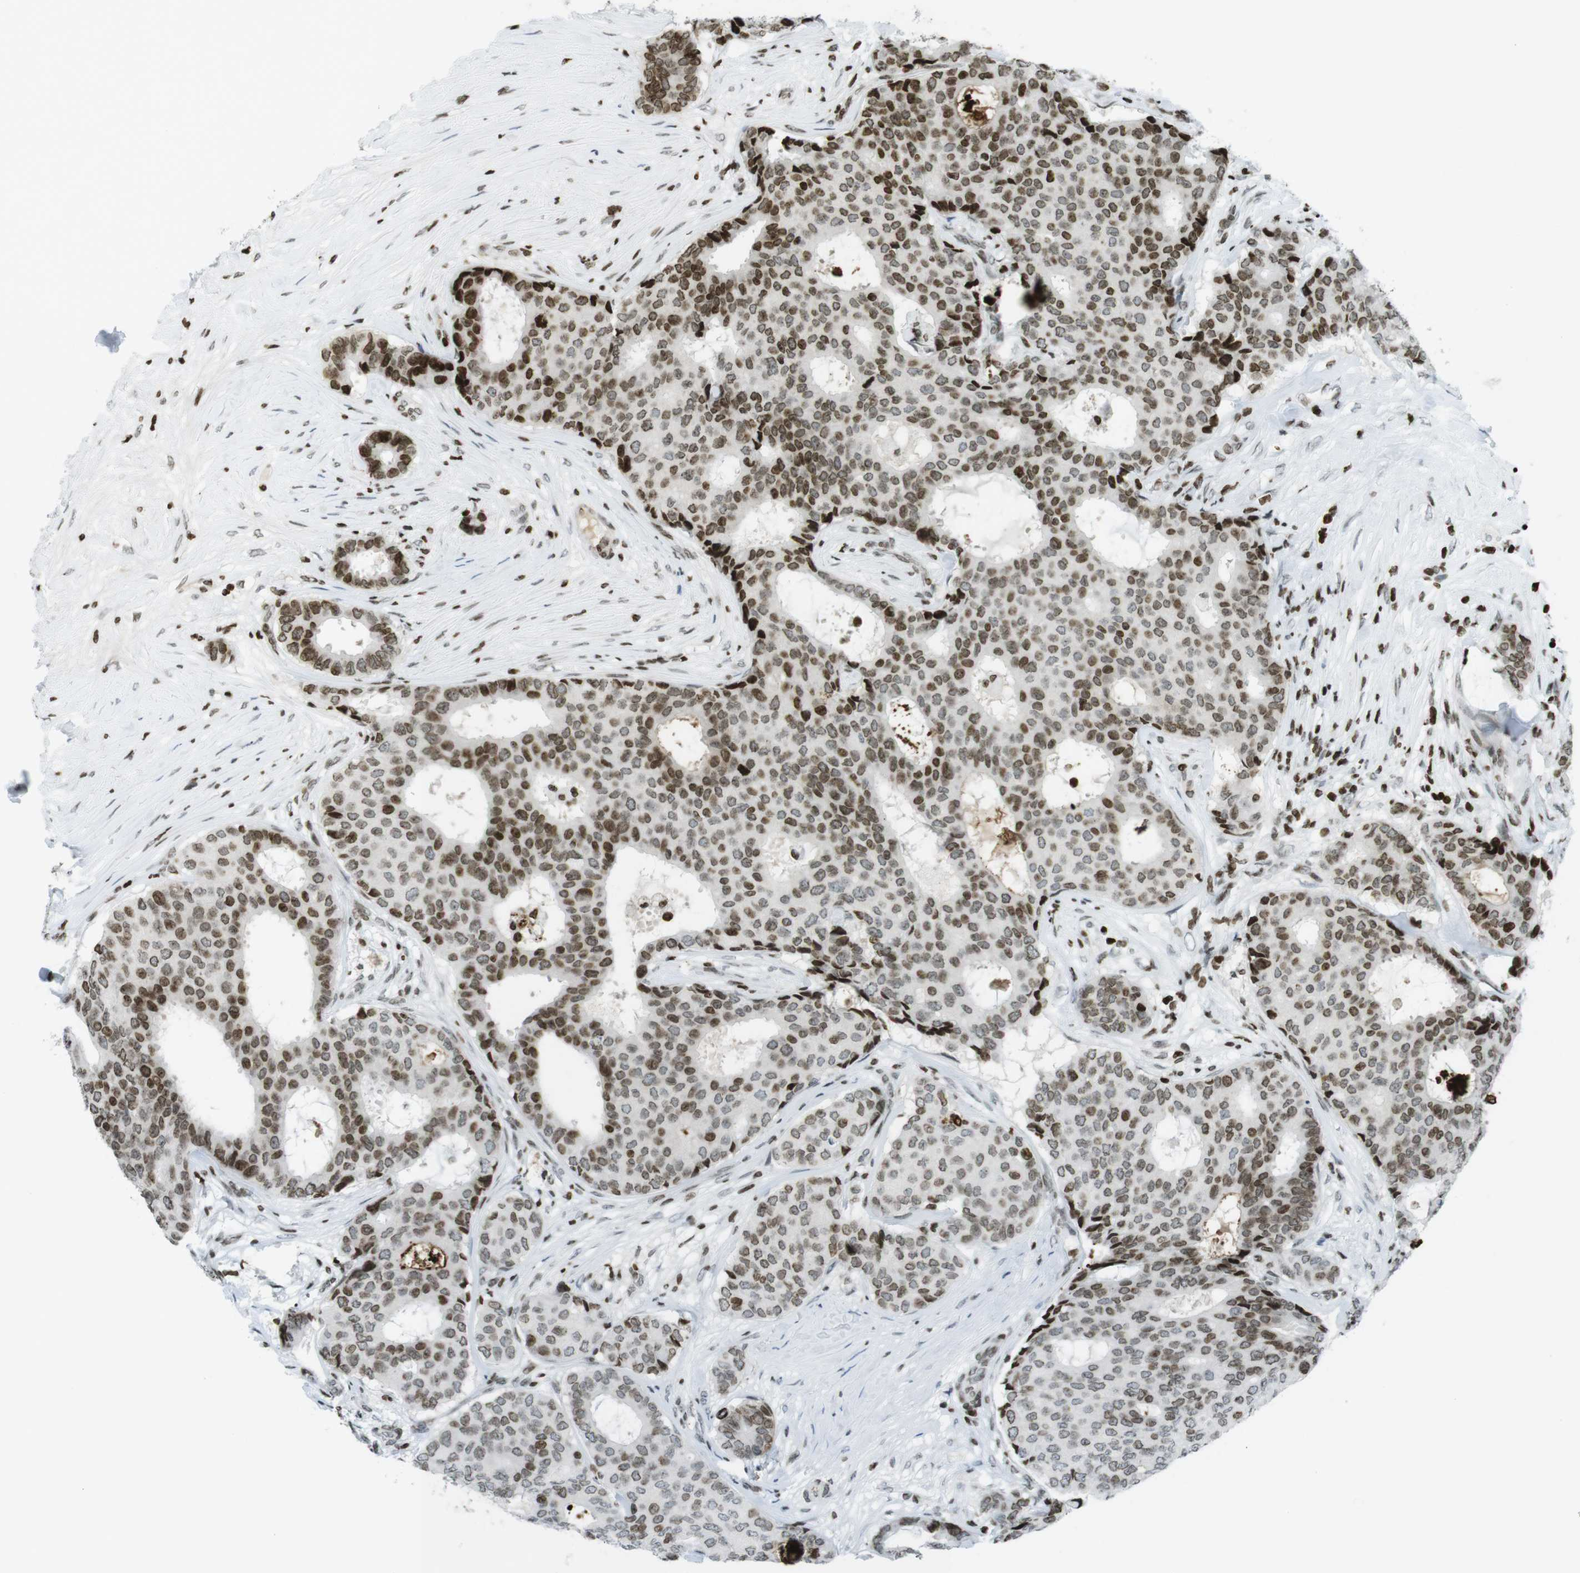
{"staining": {"intensity": "moderate", "quantity": ">75%", "location": "nuclear"}, "tissue": "breast cancer", "cell_type": "Tumor cells", "image_type": "cancer", "snomed": [{"axis": "morphology", "description": "Duct carcinoma"}, {"axis": "topography", "description": "Breast"}], "caption": "Immunohistochemical staining of breast cancer displays medium levels of moderate nuclear protein staining in approximately >75% of tumor cells.", "gene": "H2AC8", "patient": {"sex": "female", "age": 75}}